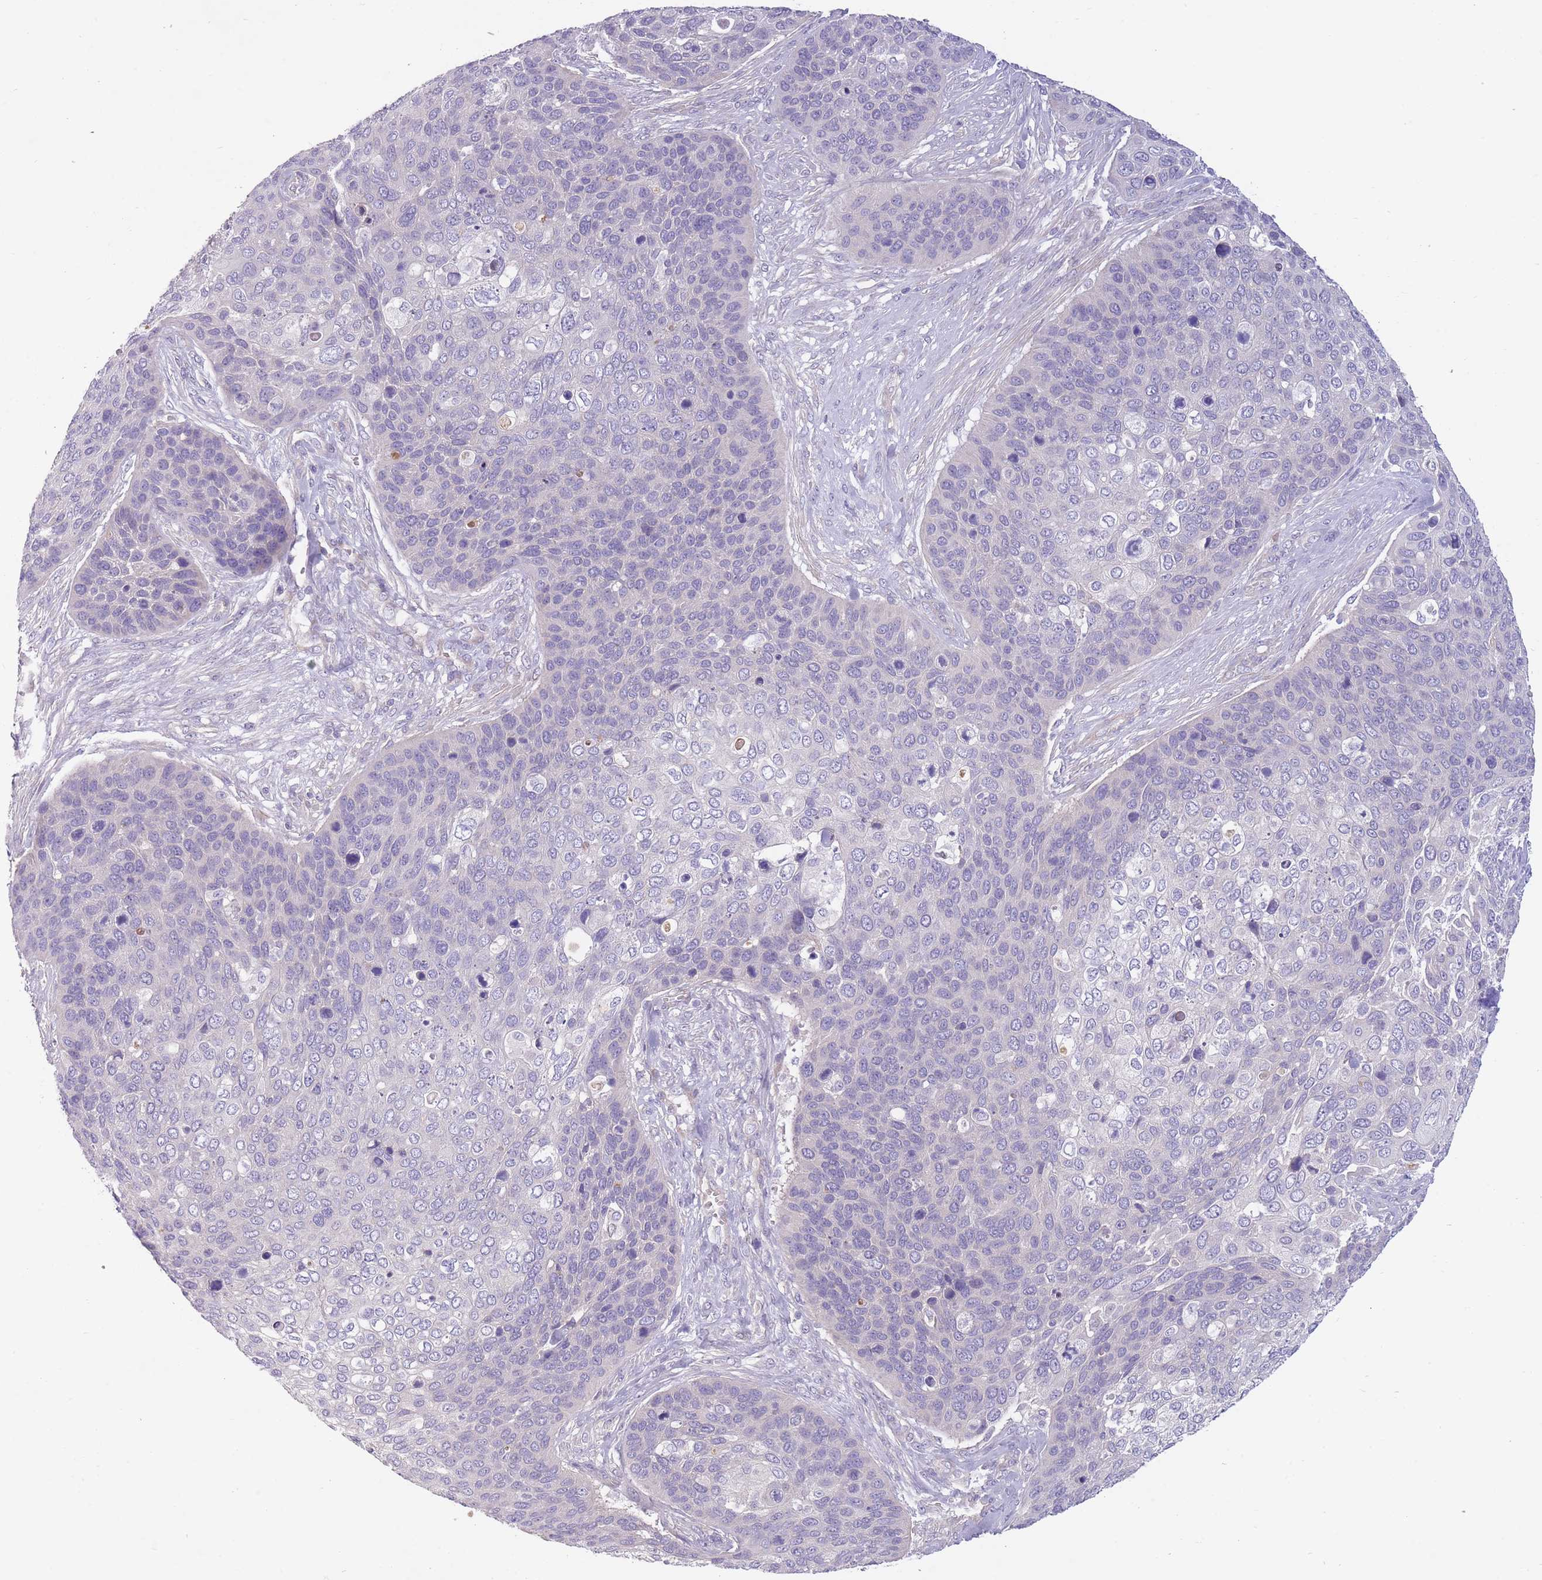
{"staining": {"intensity": "negative", "quantity": "none", "location": "none"}, "tissue": "skin cancer", "cell_type": "Tumor cells", "image_type": "cancer", "snomed": [{"axis": "morphology", "description": "Basal cell carcinoma"}, {"axis": "topography", "description": "Skin"}], "caption": "IHC of basal cell carcinoma (skin) displays no staining in tumor cells.", "gene": "PNPLA5", "patient": {"sex": "female", "age": 74}}